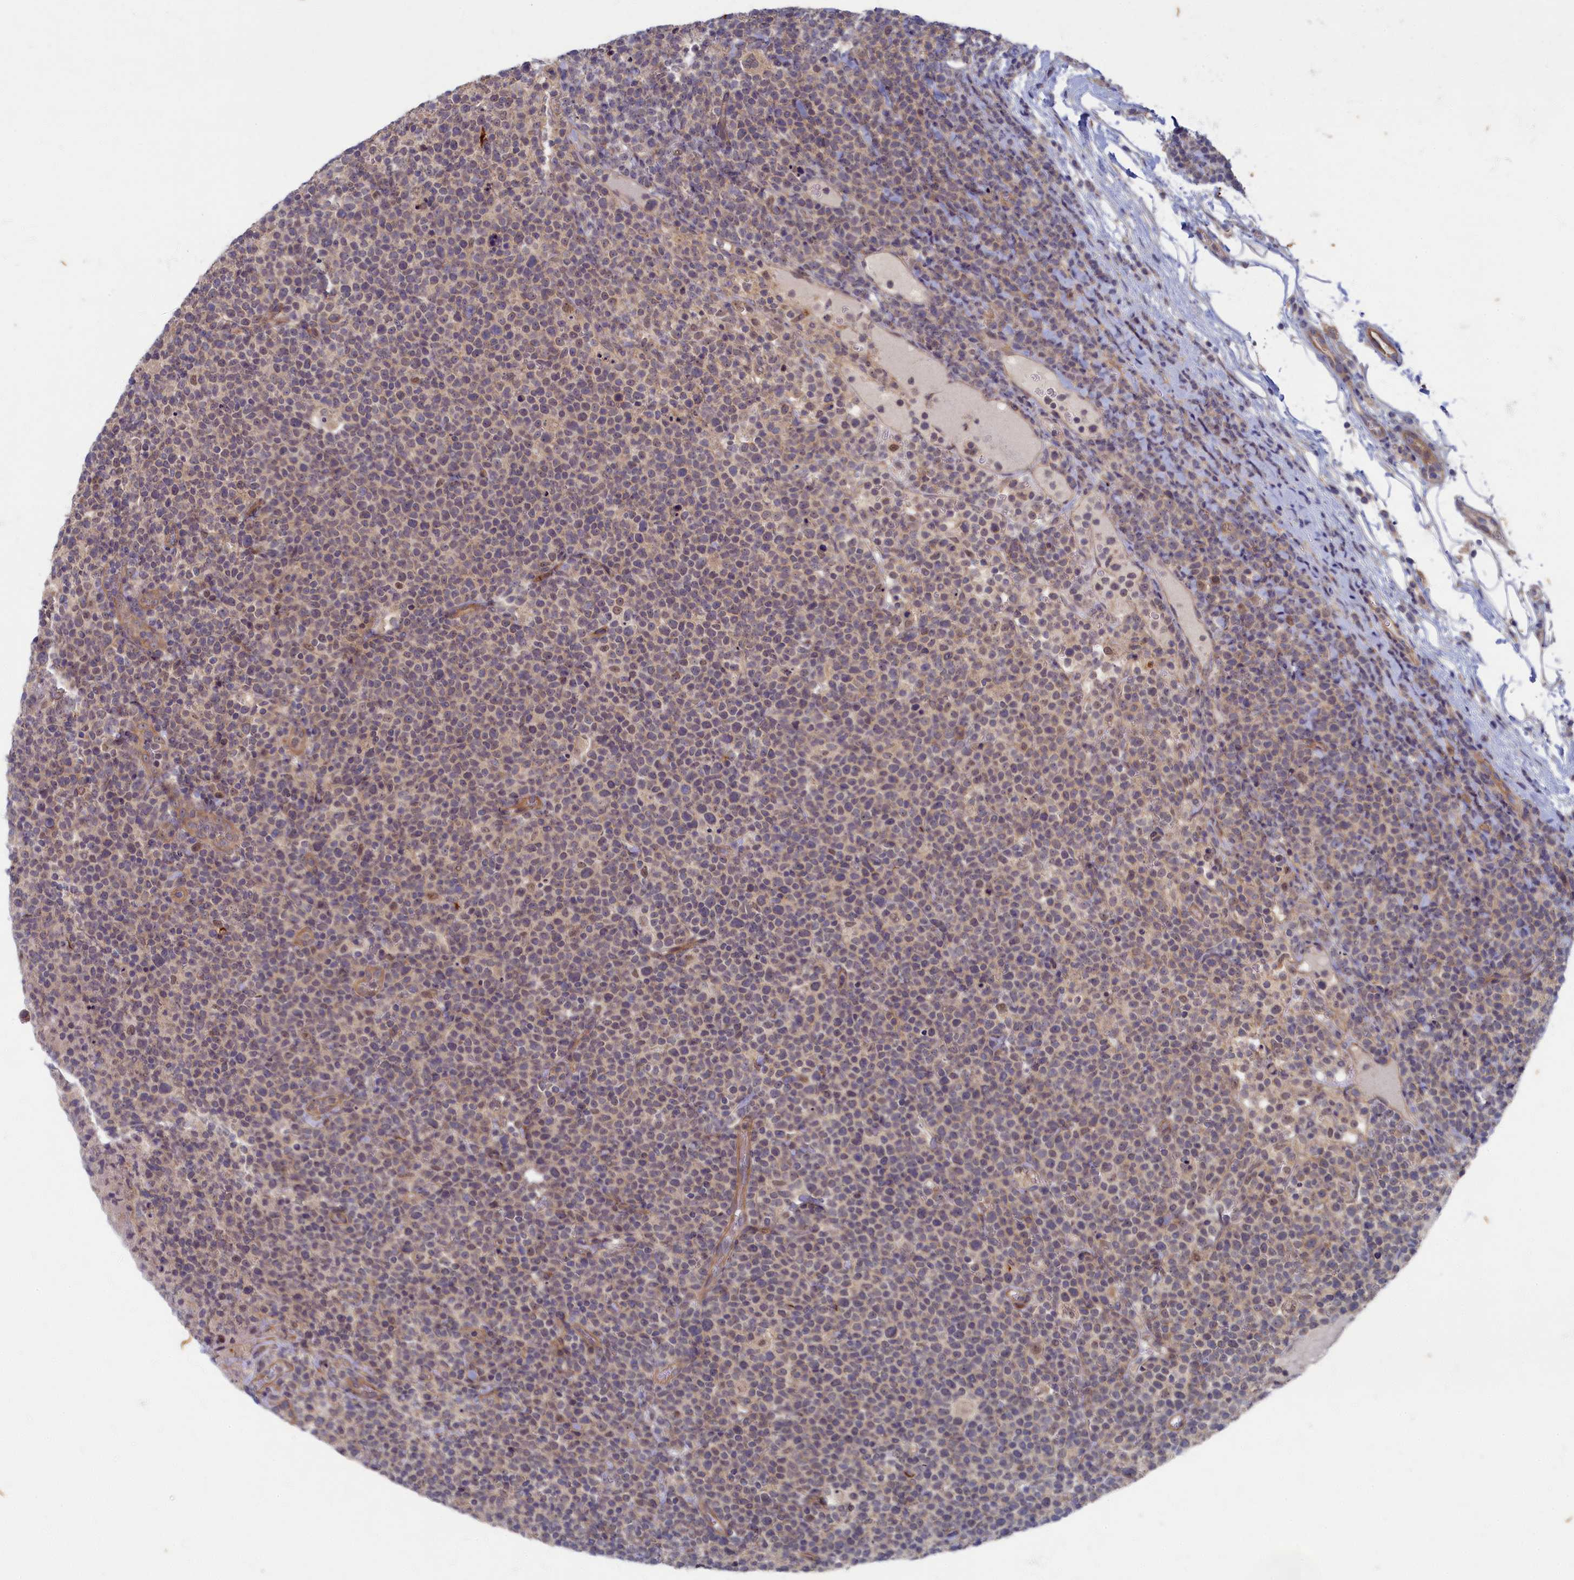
{"staining": {"intensity": "weak", "quantity": "<25%", "location": "cytoplasmic/membranous"}, "tissue": "lymphoma", "cell_type": "Tumor cells", "image_type": "cancer", "snomed": [{"axis": "morphology", "description": "Malignant lymphoma, non-Hodgkin's type, High grade"}, {"axis": "topography", "description": "Lymph node"}], "caption": "DAB (3,3'-diaminobenzidine) immunohistochemical staining of lymphoma displays no significant positivity in tumor cells. (DAB (3,3'-diaminobenzidine) IHC with hematoxylin counter stain).", "gene": "WDR59", "patient": {"sex": "male", "age": 61}}